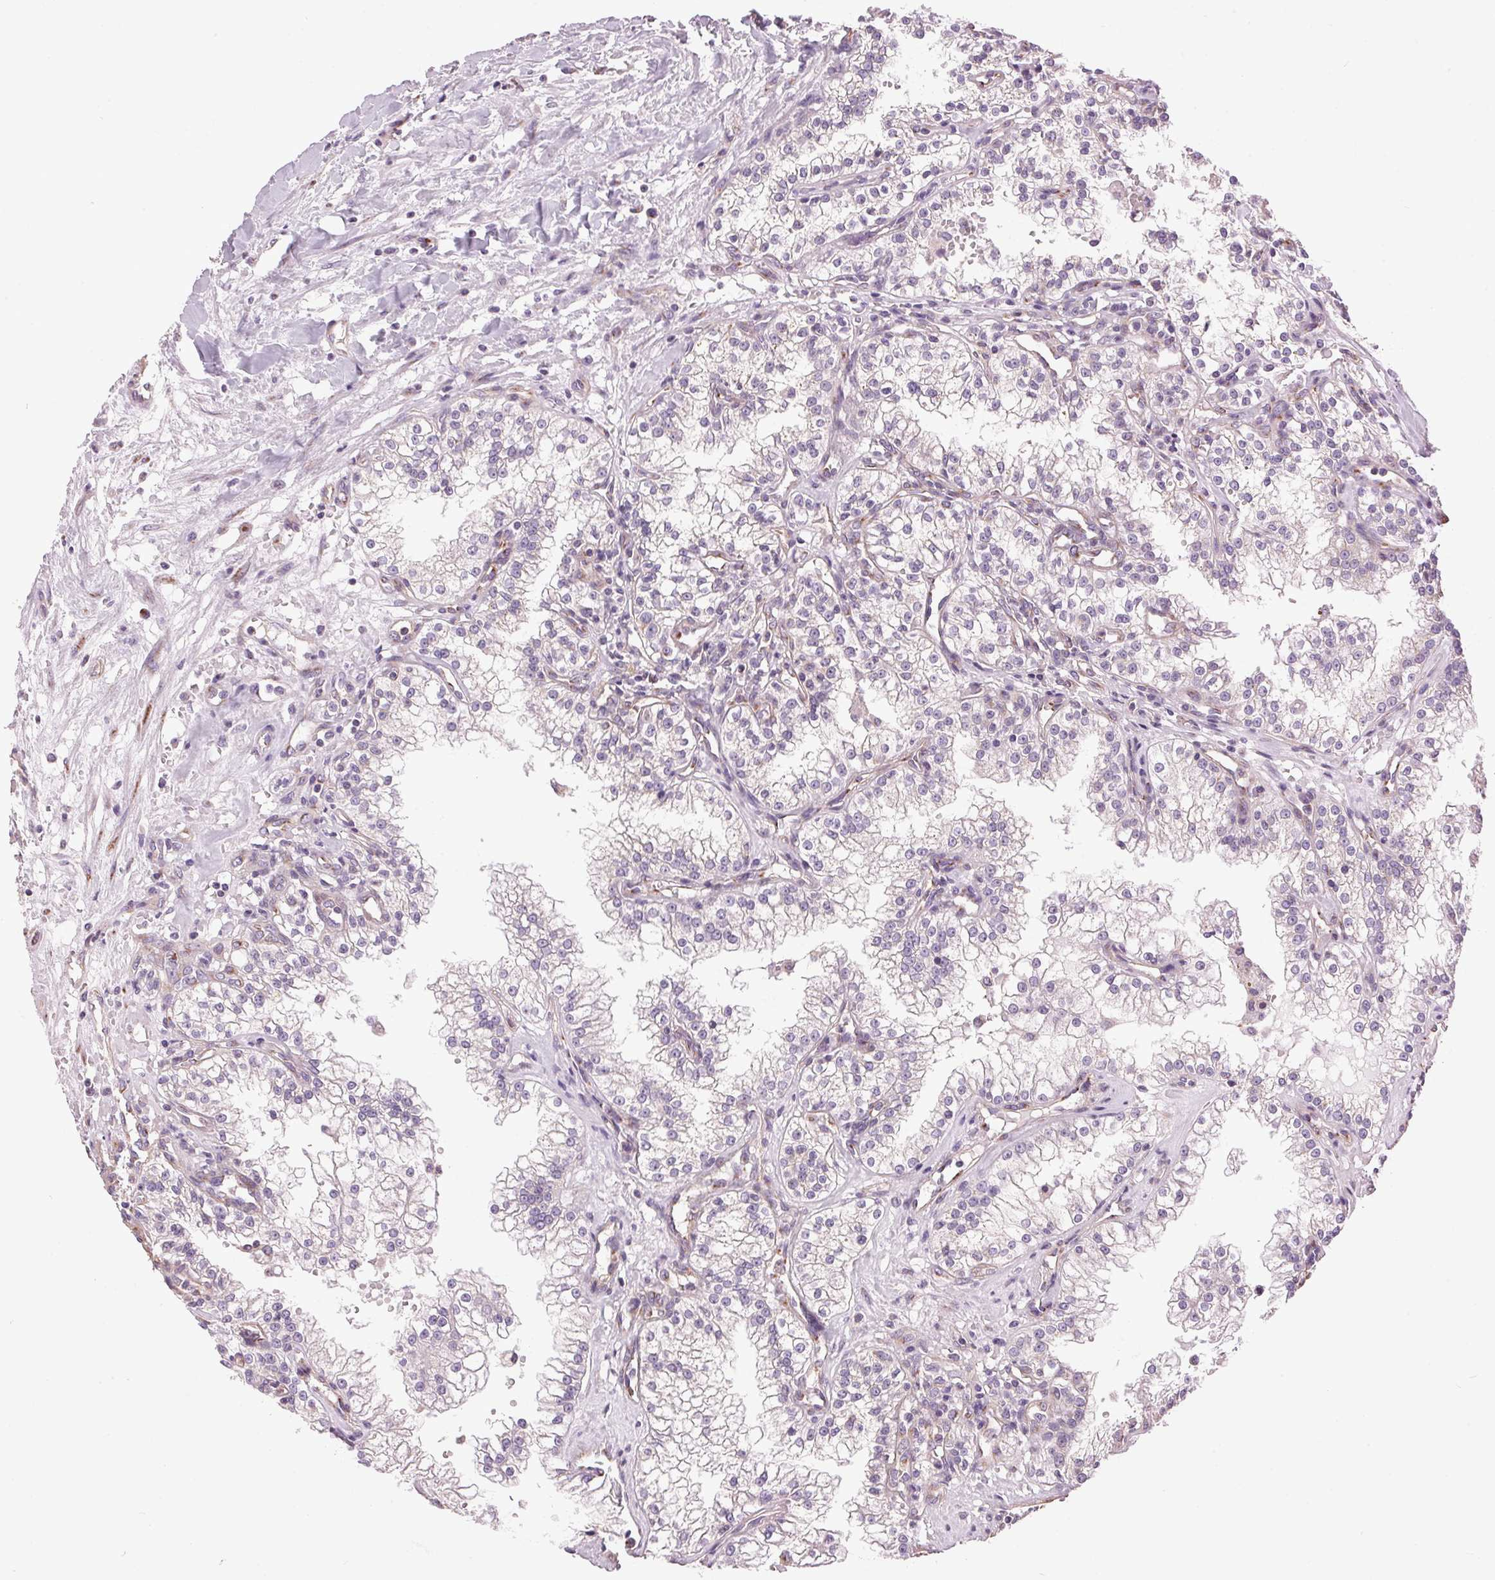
{"staining": {"intensity": "negative", "quantity": "none", "location": "none"}, "tissue": "renal cancer", "cell_type": "Tumor cells", "image_type": "cancer", "snomed": [{"axis": "morphology", "description": "Adenocarcinoma, NOS"}, {"axis": "topography", "description": "Kidney"}], "caption": "This is an IHC image of human renal cancer (adenocarcinoma). There is no expression in tumor cells.", "gene": "GOLPH3", "patient": {"sex": "male", "age": 36}}